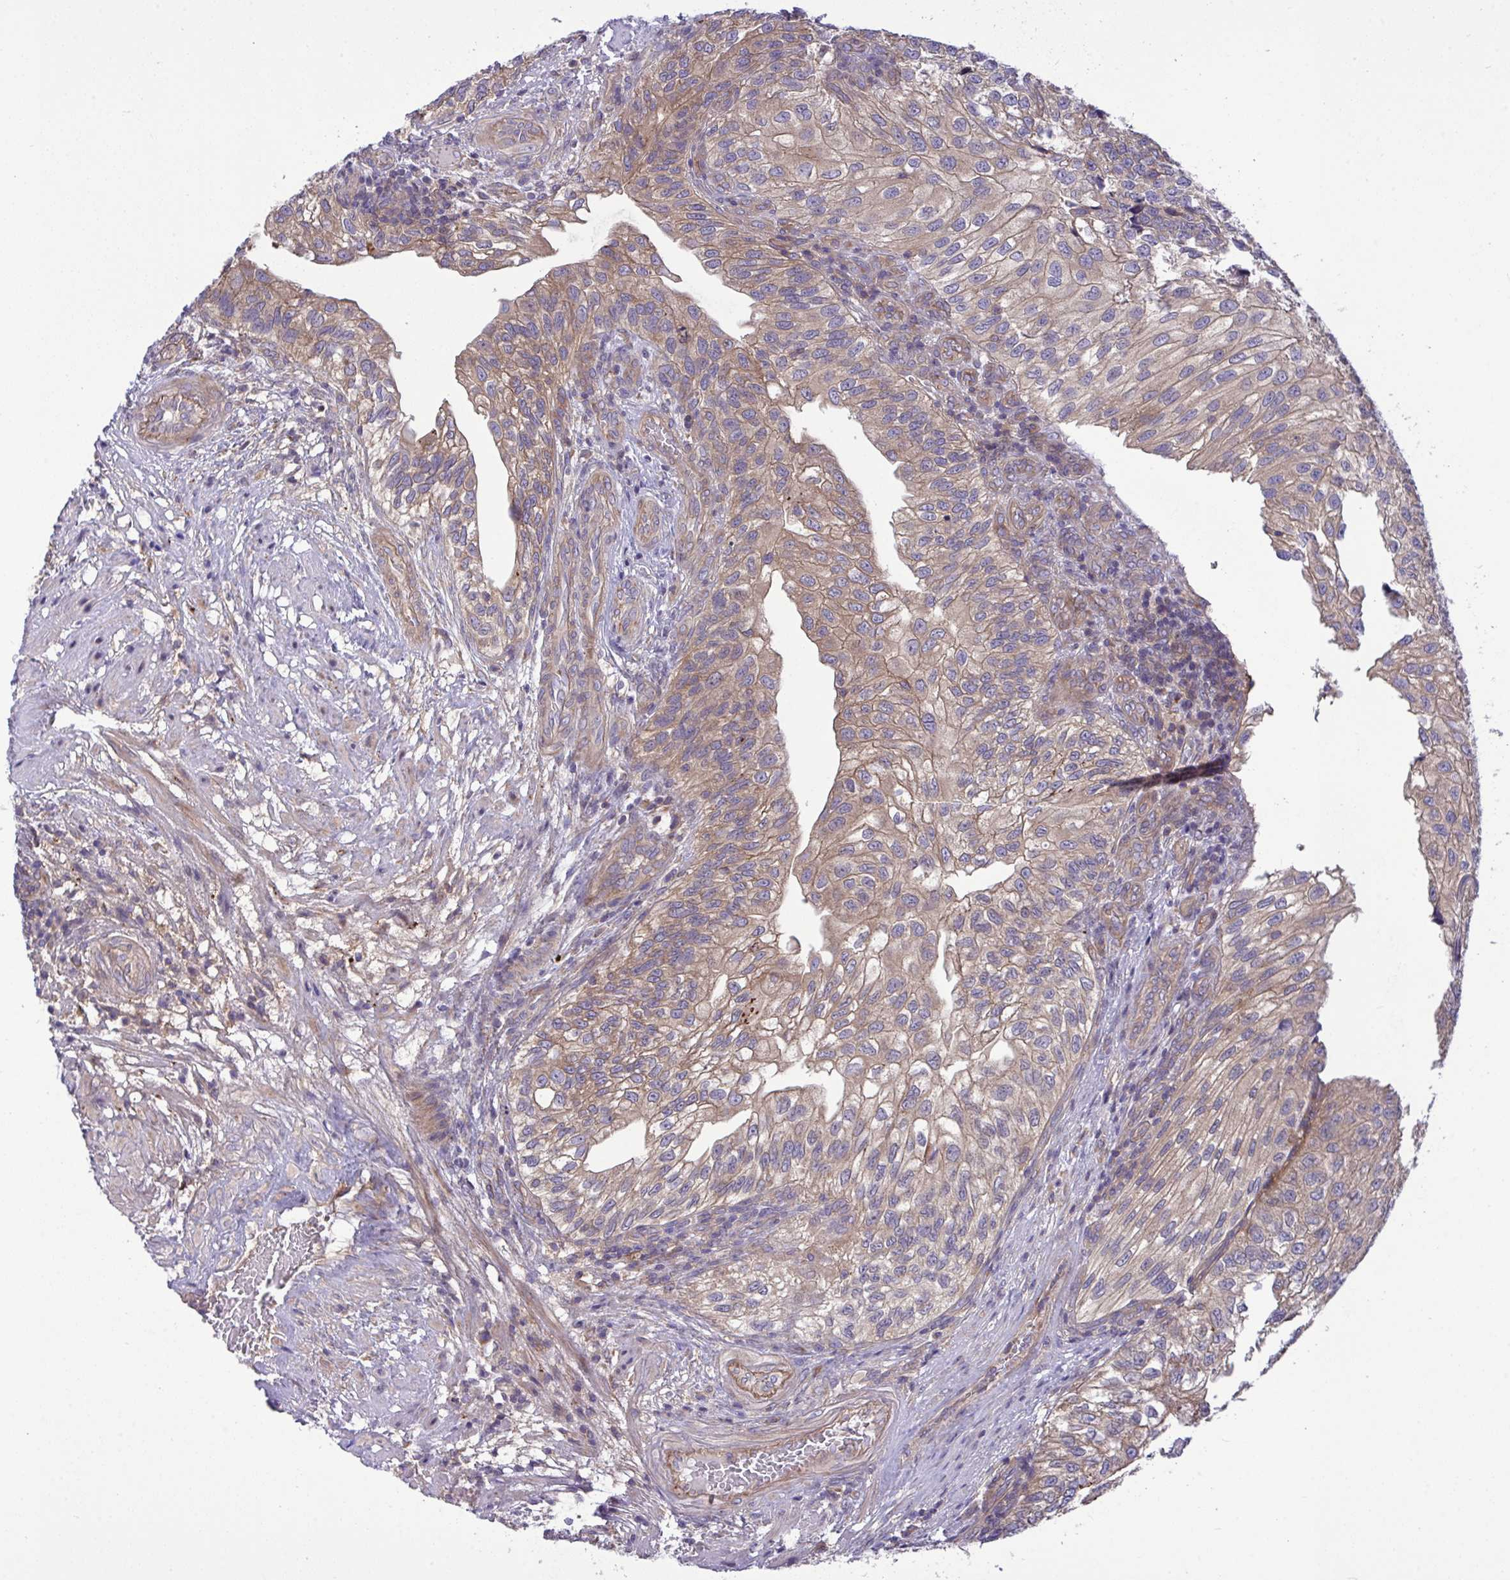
{"staining": {"intensity": "moderate", "quantity": ">75%", "location": "cytoplasmic/membranous"}, "tissue": "urothelial cancer", "cell_type": "Tumor cells", "image_type": "cancer", "snomed": [{"axis": "morphology", "description": "Urothelial carcinoma, NOS"}, {"axis": "topography", "description": "Urinary bladder"}], "caption": "This photomicrograph displays immunohistochemistry staining of transitional cell carcinoma, with medium moderate cytoplasmic/membranous positivity in approximately >75% of tumor cells.", "gene": "GRB14", "patient": {"sex": "male", "age": 87}}